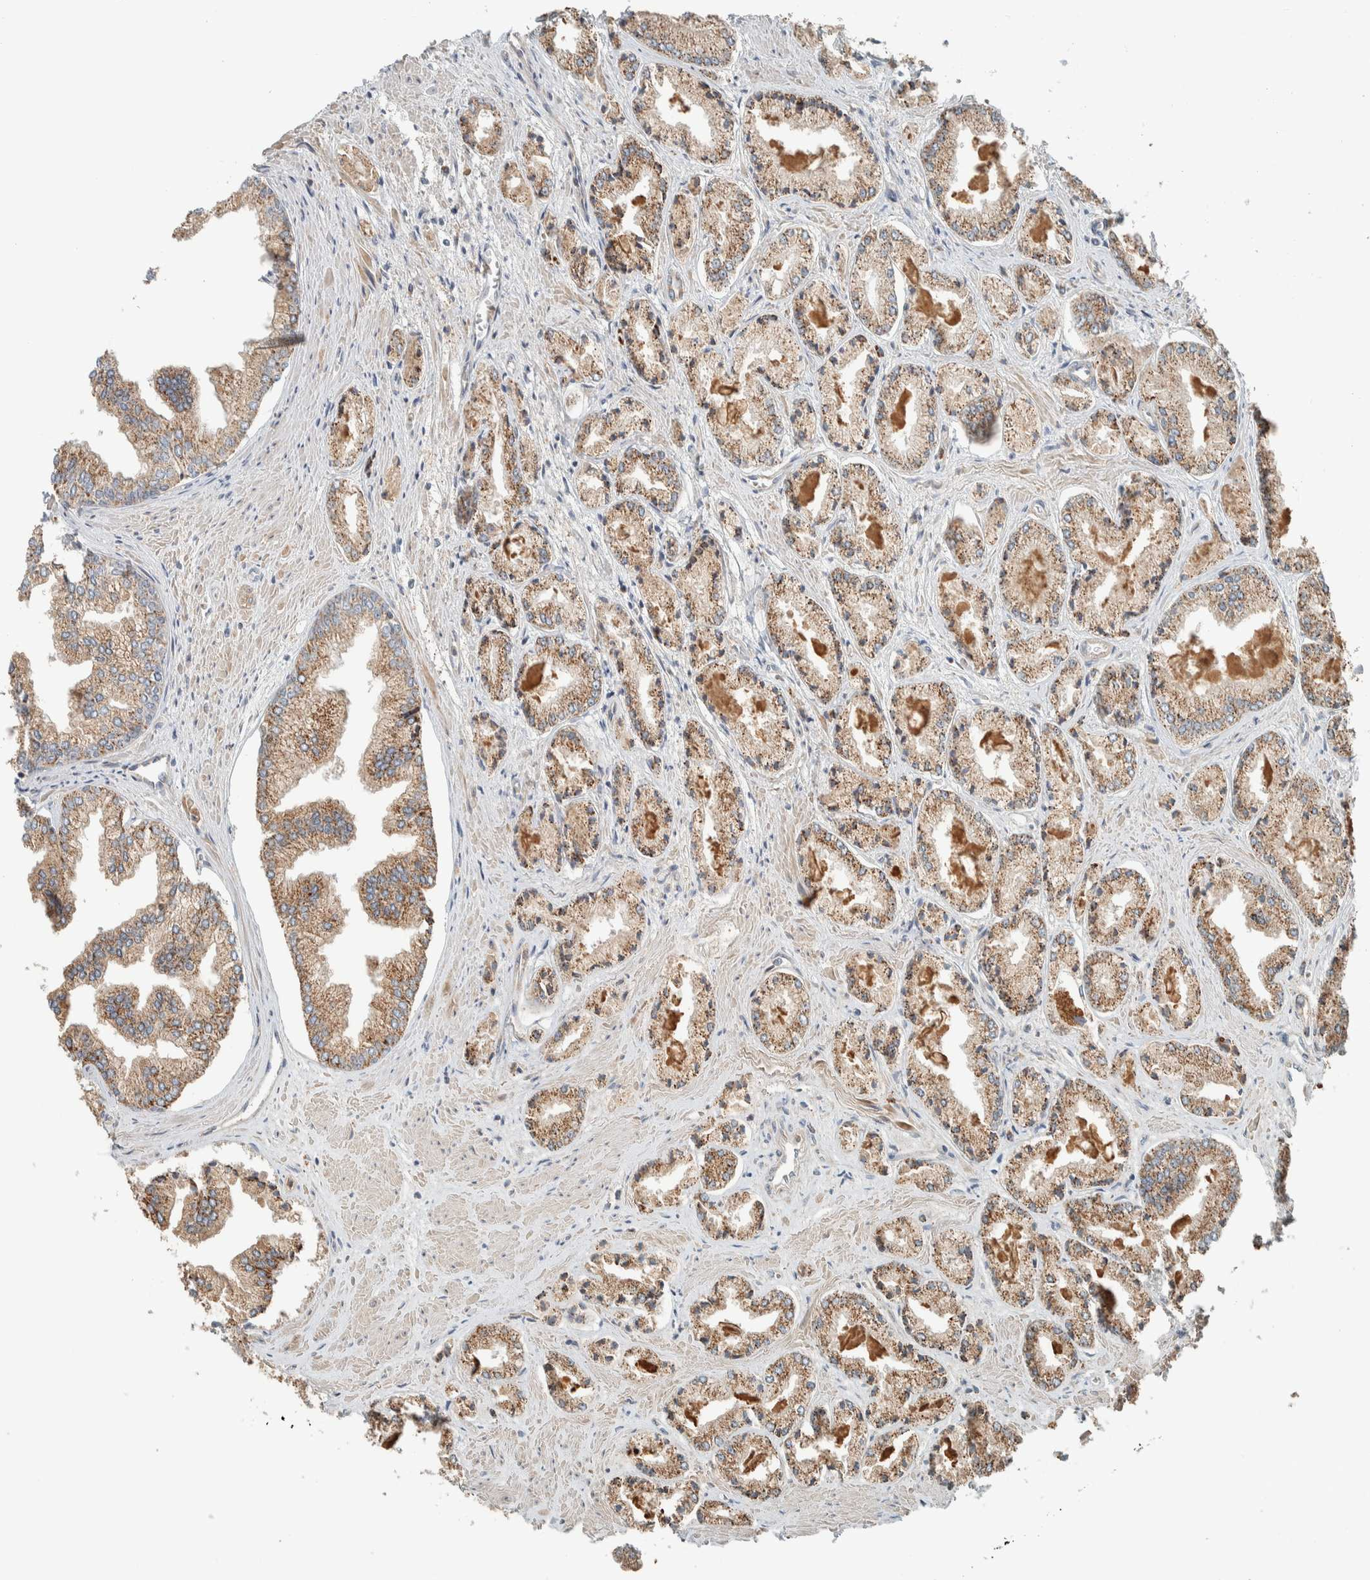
{"staining": {"intensity": "moderate", "quantity": ">75%", "location": "cytoplasmic/membranous"}, "tissue": "prostate cancer", "cell_type": "Tumor cells", "image_type": "cancer", "snomed": [{"axis": "morphology", "description": "Adenocarcinoma, Low grade"}, {"axis": "topography", "description": "Prostate"}], "caption": "Prostate cancer (low-grade adenocarcinoma) stained with immunohistochemistry (IHC) demonstrates moderate cytoplasmic/membranous expression in approximately >75% of tumor cells.", "gene": "SLFN12L", "patient": {"sex": "male", "age": 52}}